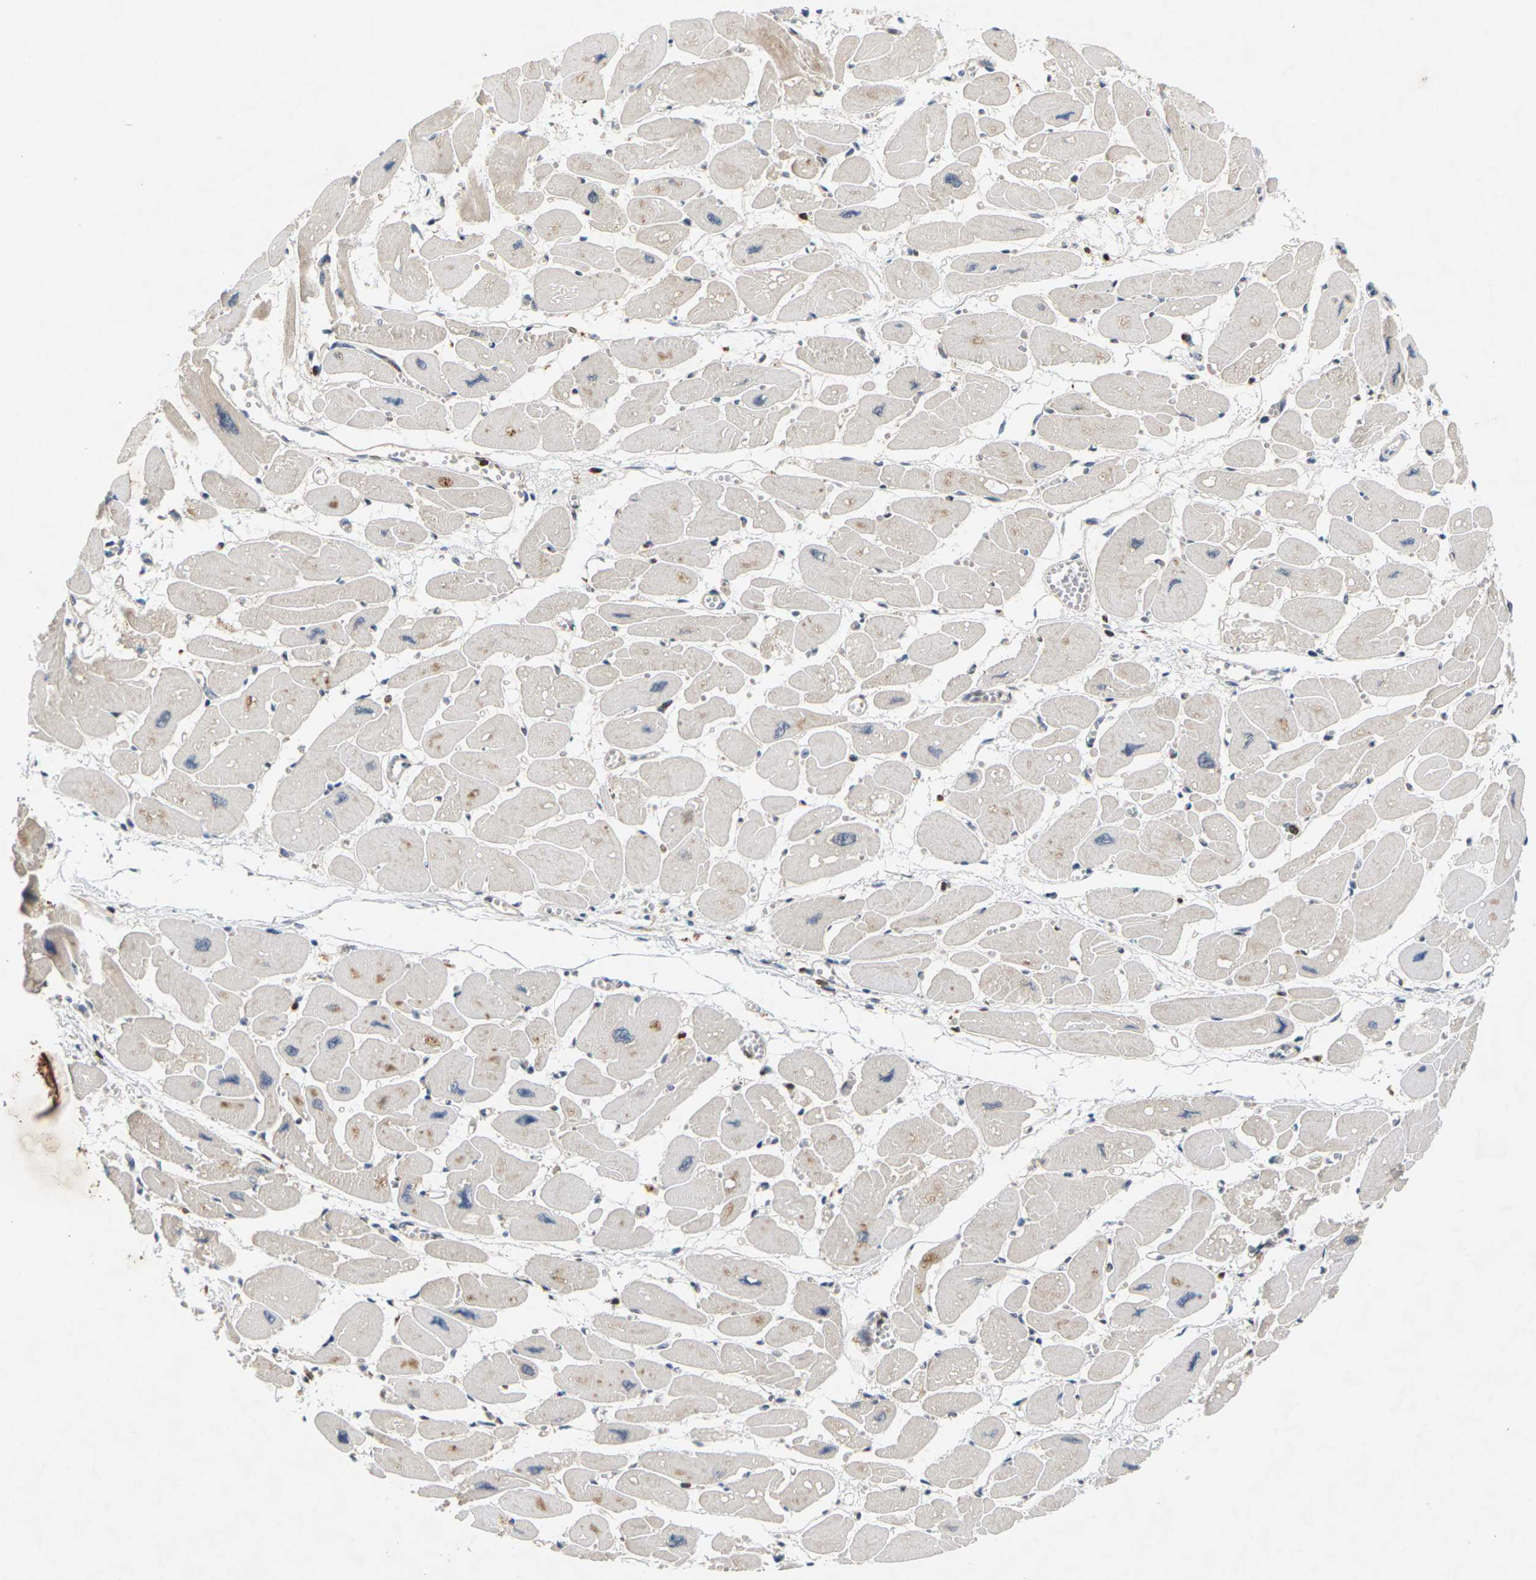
{"staining": {"intensity": "weak", "quantity": ">75%", "location": "cytoplasmic/membranous,nuclear"}, "tissue": "heart muscle", "cell_type": "Cardiomyocytes", "image_type": "normal", "snomed": [{"axis": "morphology", "description": "Normal tissue, NOS"}, {"axis": "topography", "description": "Heart"}], "caption": "IHC histopathology image of normal human heart muscle stained for a protein (brown), which displays low levels of weak cytoplasmic/membranous,nuclear staining in approximately >75% of cardiomyocytes.", "gene": "NELFA", "patient": {"sex": "female", "age": 54}}